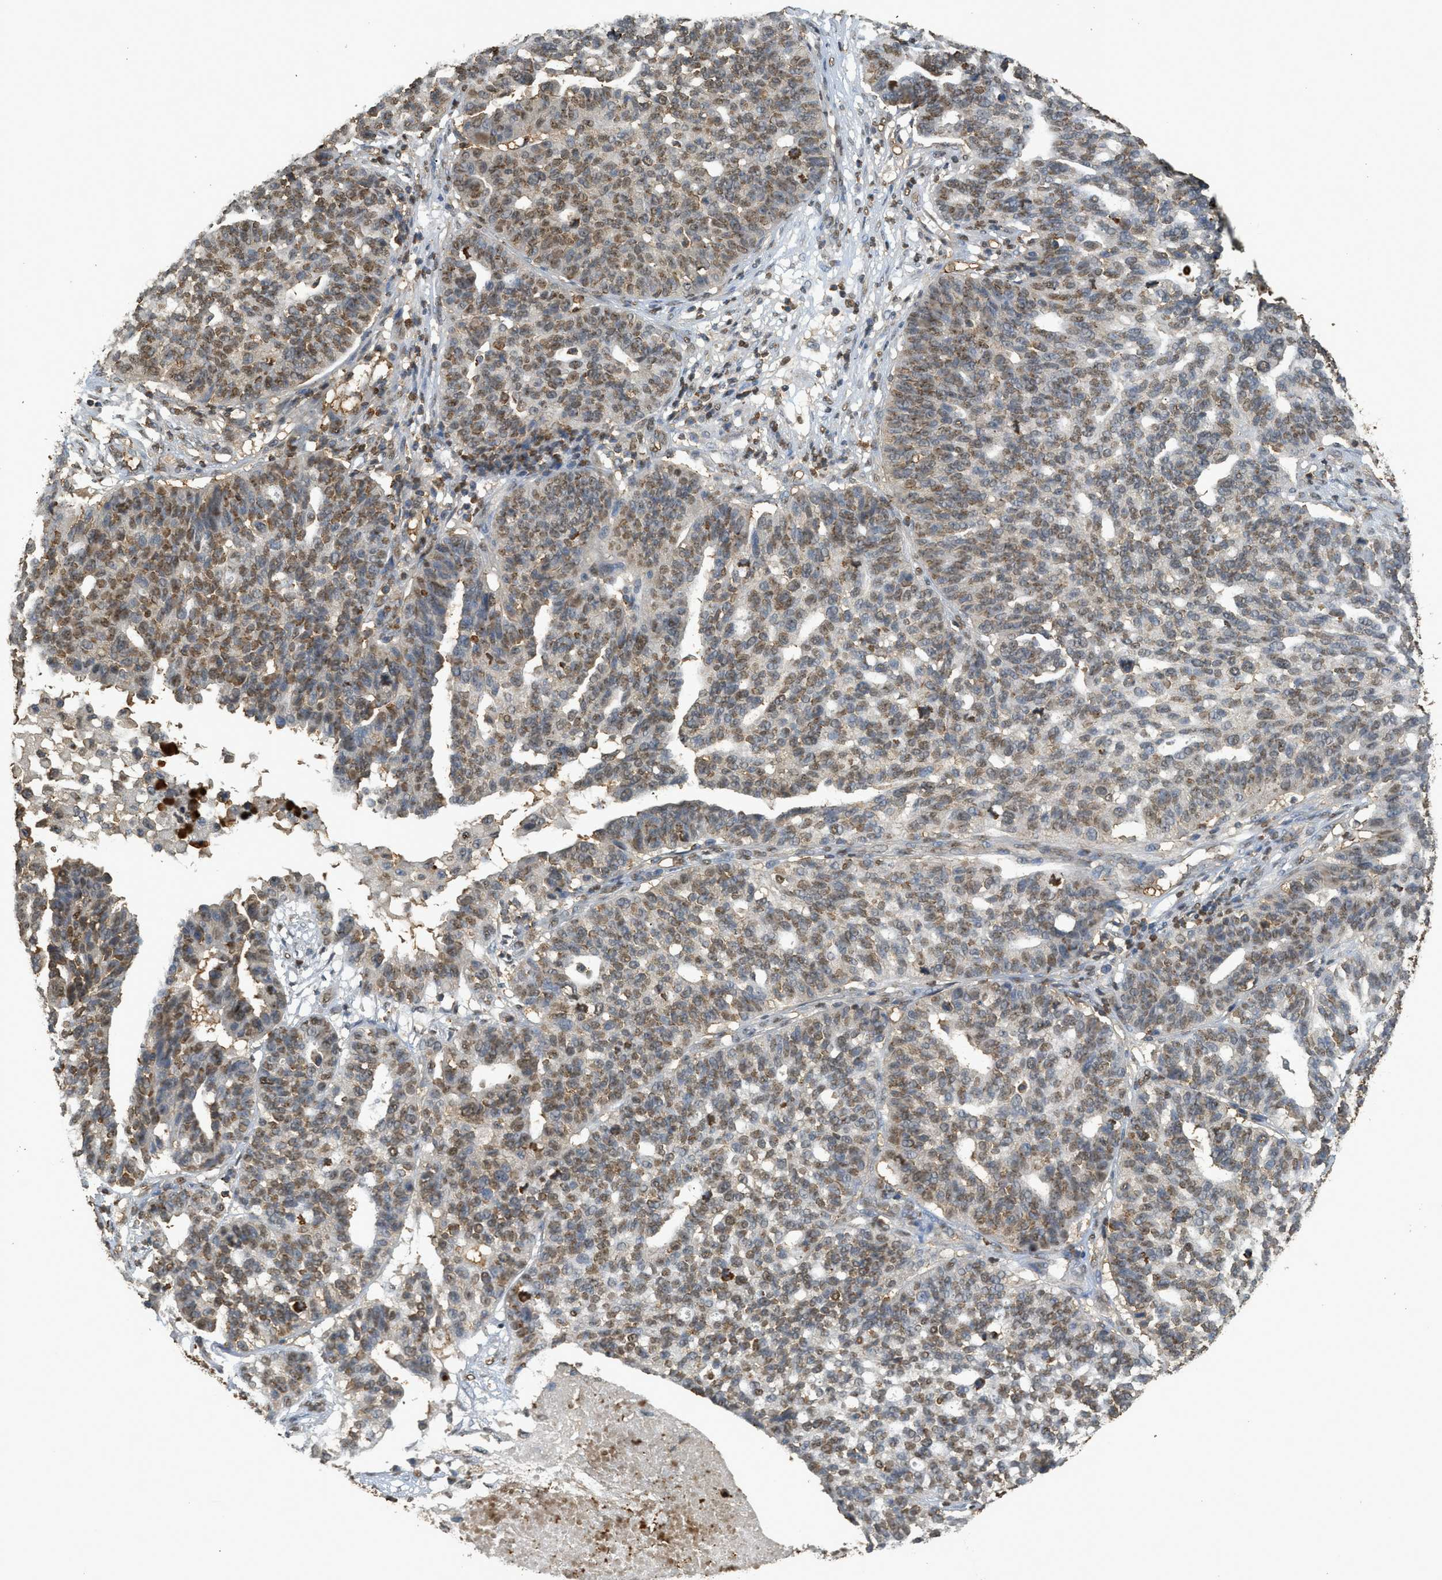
{"staining": {"intensity": "moderate", "quantity": "25%-75%", "location": "nuclear"}, "tissue": "ovarian cancer", "cell_type": "Tumor cells", "image_type": "cancer", "snomed": [{"axis": "morphology", "description": "Cystadenocarcinoma, serous, NOS"}, {"axis": "topography", "description": "Ovary"}], "caption": "Immunohistochemical staining of ovarian cancer reveals medium levels of moderate nuclear positivity in about 25%-75% of tumor cells. (DAB IHC, brown staining for protein, blue staining for nuclei).", "gene": "NR5A2", "patient": {"sex": "female", "age": 59}}